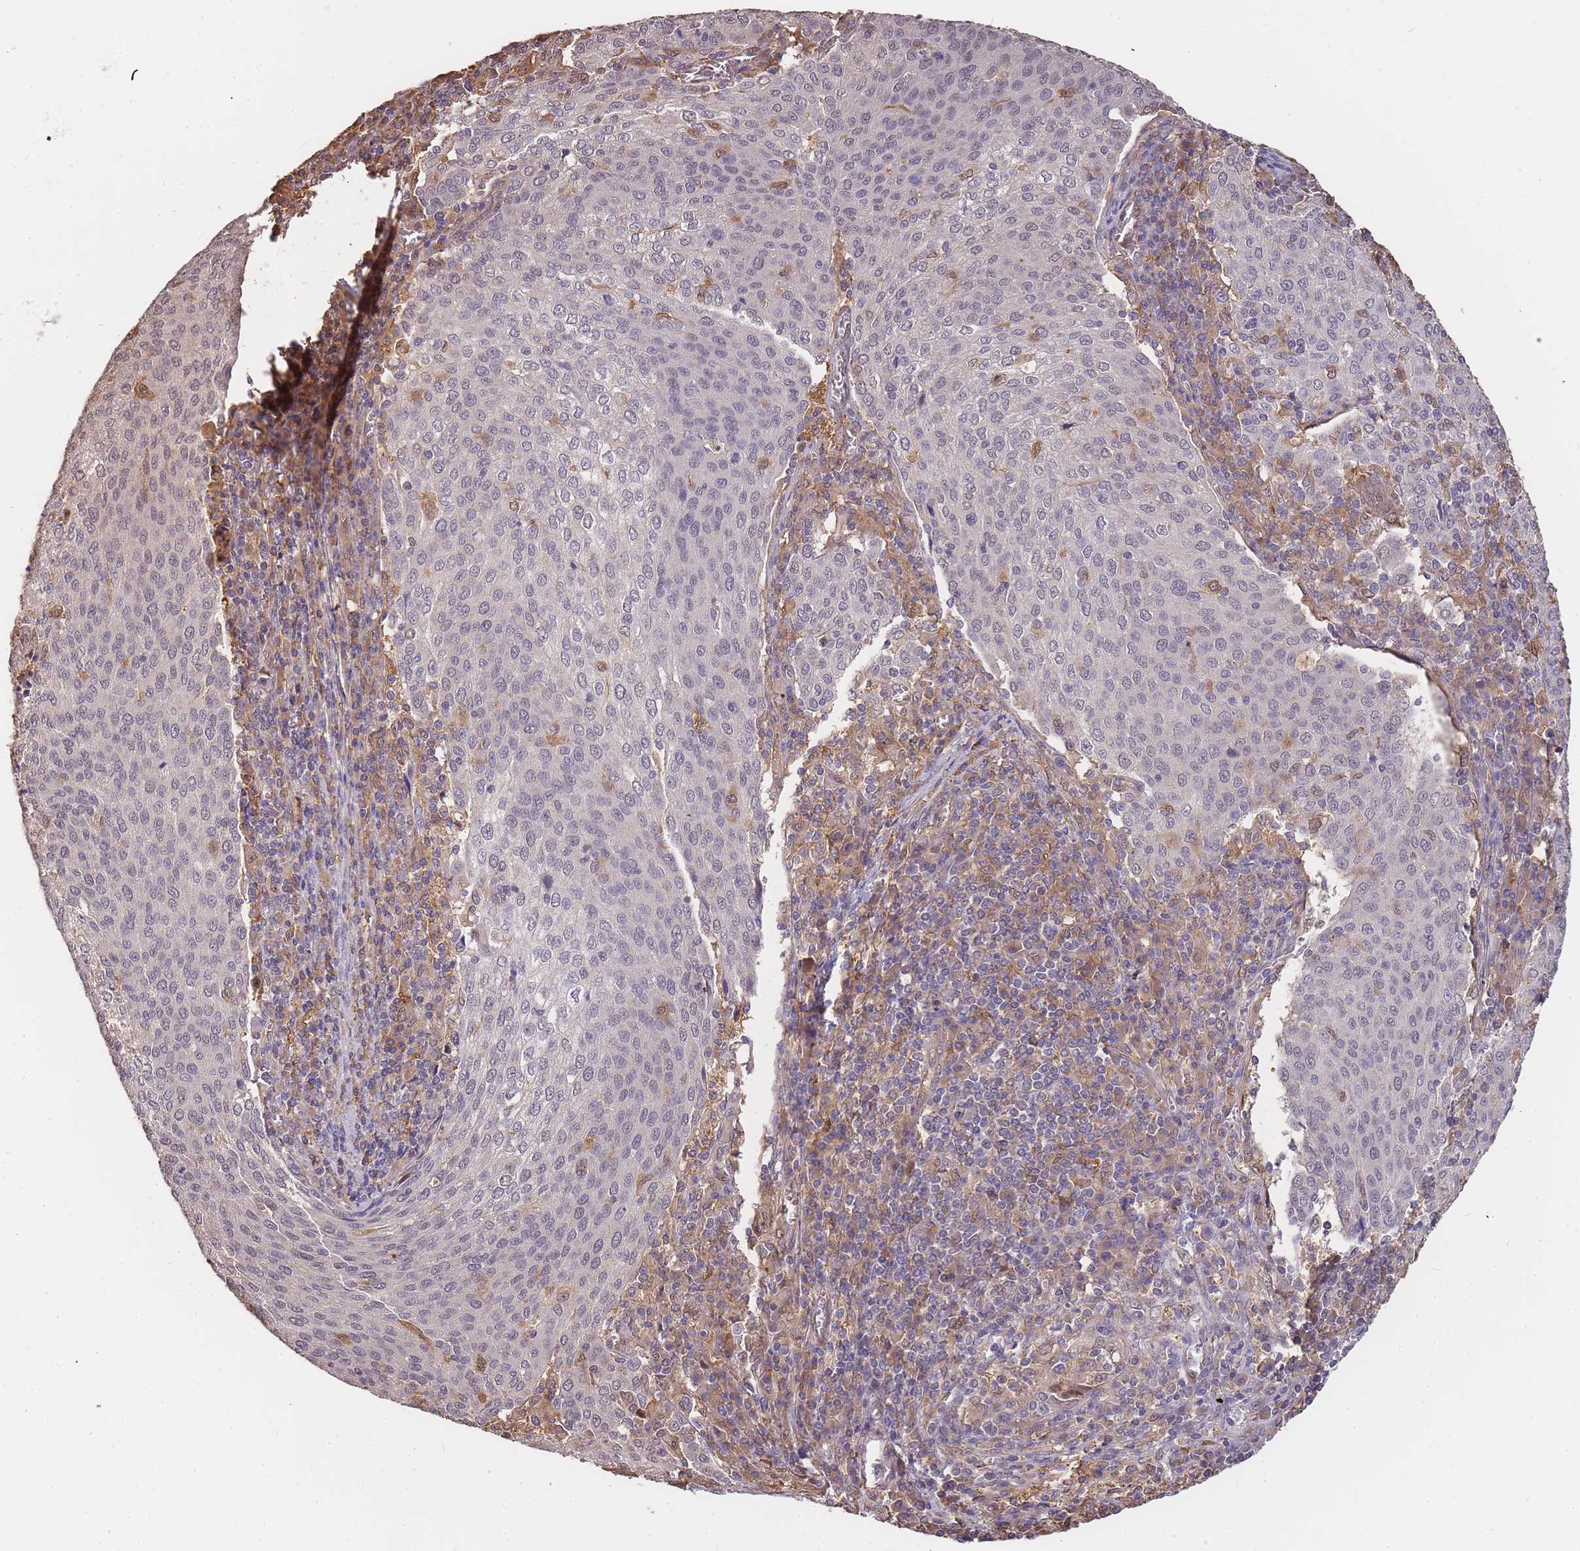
{"staining": {"intensity": "weak", "quantity": "25%-75%", "location": "cytoplasmic/membranous,nuclear"}, "tissue": "cervical cancer", "cell_type": "Tumor cells", "image_type": "cancer", "snomed": [{"axis": "morphology", "description": "Squamous cell carcinoma, NOS"}, {"axis": "topography", "description": "Cervix"}], "caption": "Cervical cancer stained with DAB immunohistochemistry (IHC) exhibits low levels of weak cytoplasmic/membranous and nuclear staining in approximately 25%-75% of tumor cells.", "gene": "CDKN2AIPNL", "patient": {"sex": "female", "age": 46}}